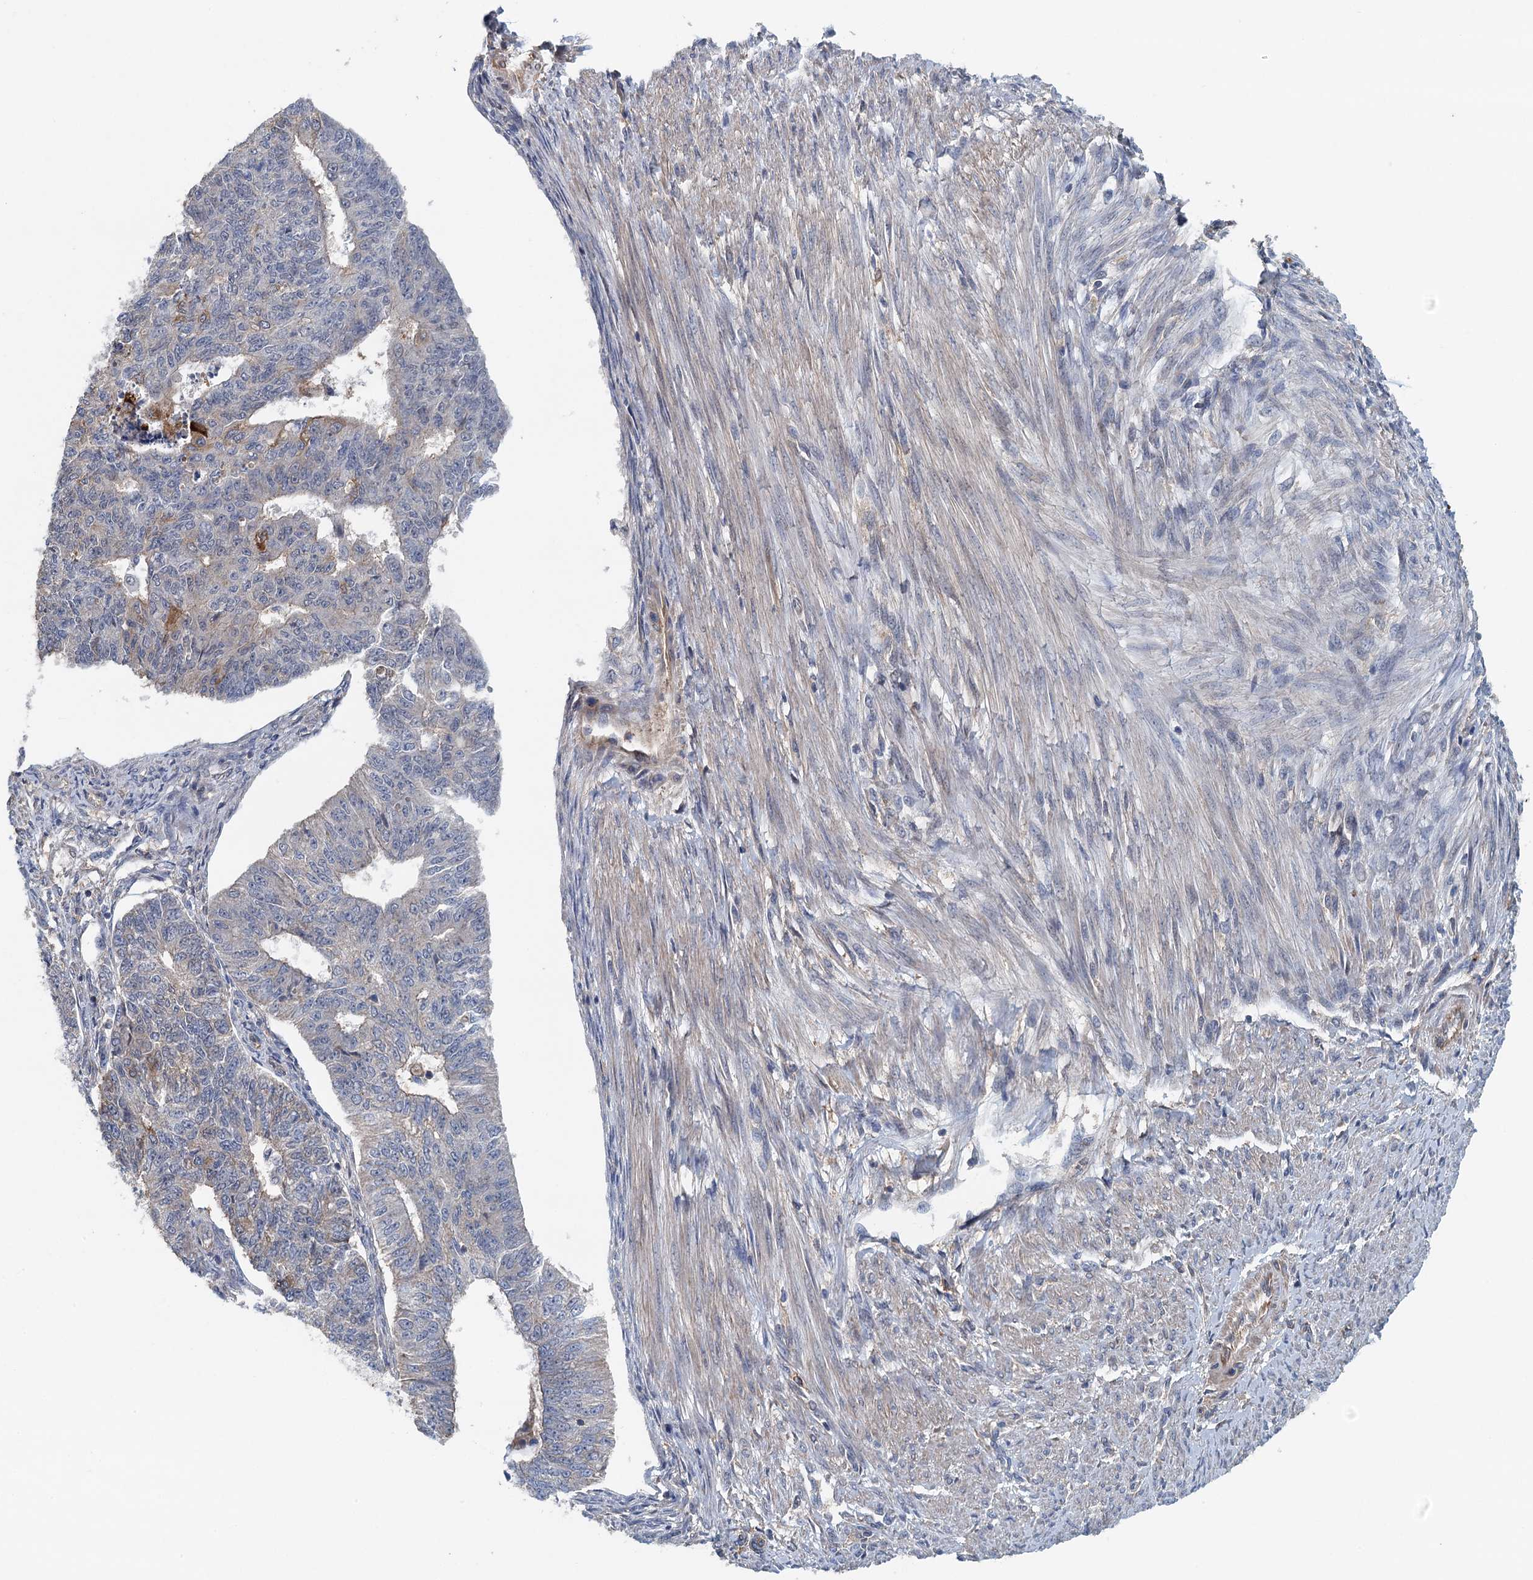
{"staining": {"intensity": "moderate", "quantity": "<25%", "location": "cytoplasmic/membranous"}, "tissue": "endometrial cancer", "cell_type": "Tumor cells", "image_type": "cancer", "snomed": [{"axis": "morphology", "description": "Adenocarcinoma, NOS"}, {"axis": "topography", "description": "Endometrium"}], "caption": "Tumor cells reveal low levels of moderate cytoplasmic/membranous positivity in about <25% of cells in human adenocarcinoma (endometrial).", "gene": "RSAD2", "patient": {"sex": "female", "age": 32}}